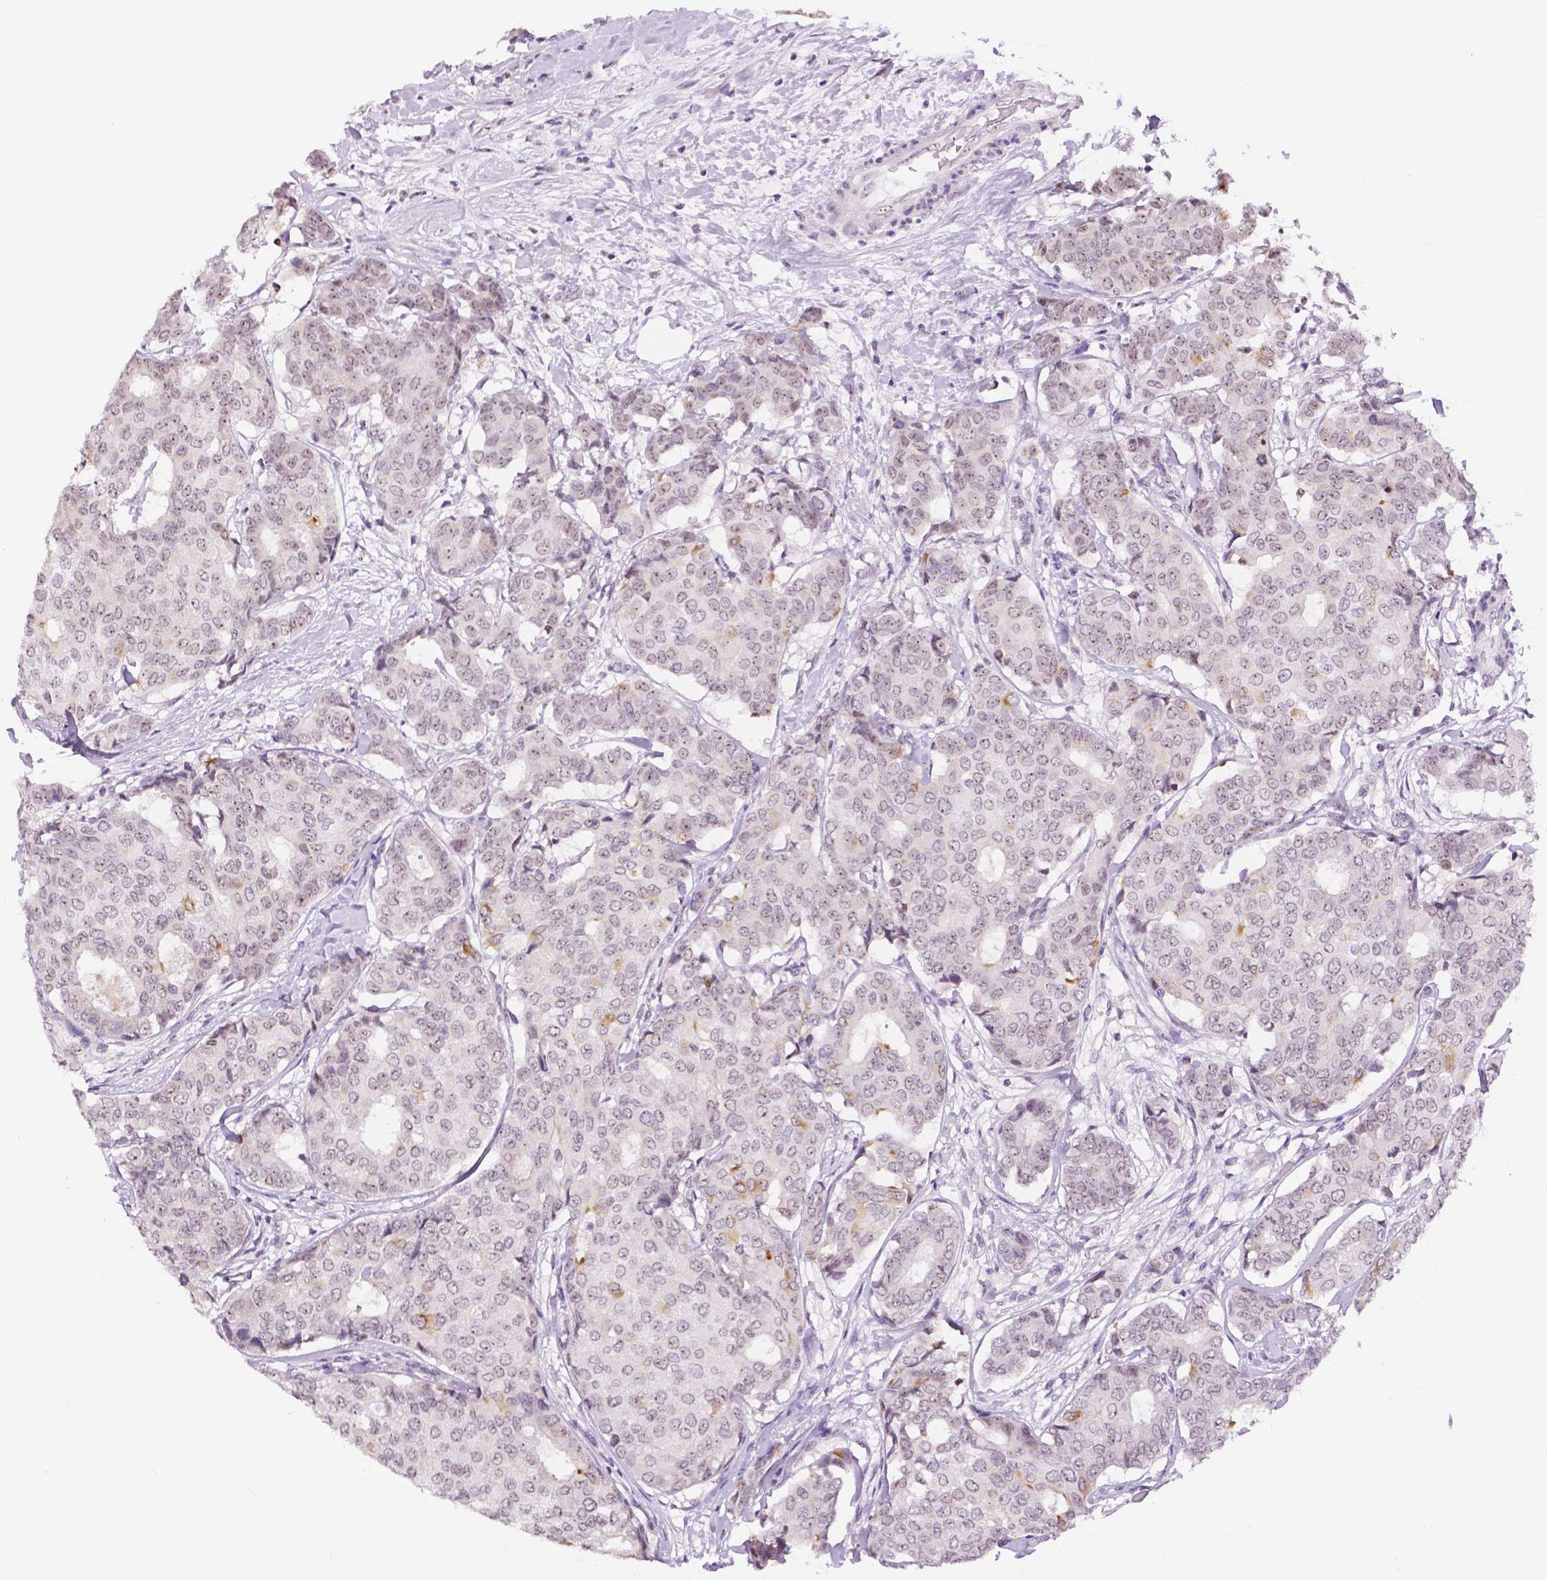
{"staining": {"intensity": "weak", "quantity": "<25%", "location": "nuclear"}, "tissue": "breast cancer", "cell_type": "Tumor cells", "image_type": "cancer", "snomed": [{"axis": "morphology", "description": "Duct carcinoma"}, {"axis": "topography", "description": "Breast"}], "caption": "Micrograph shows no protein positivity in tumor cells of breast cancer (invasive ductal carcinoma) tissue. (DAB (3,3'-diaminobenzidine) IHC, high magnification).", "gene": "NHP2", "patient": {"sex": "female", "age": 75}}